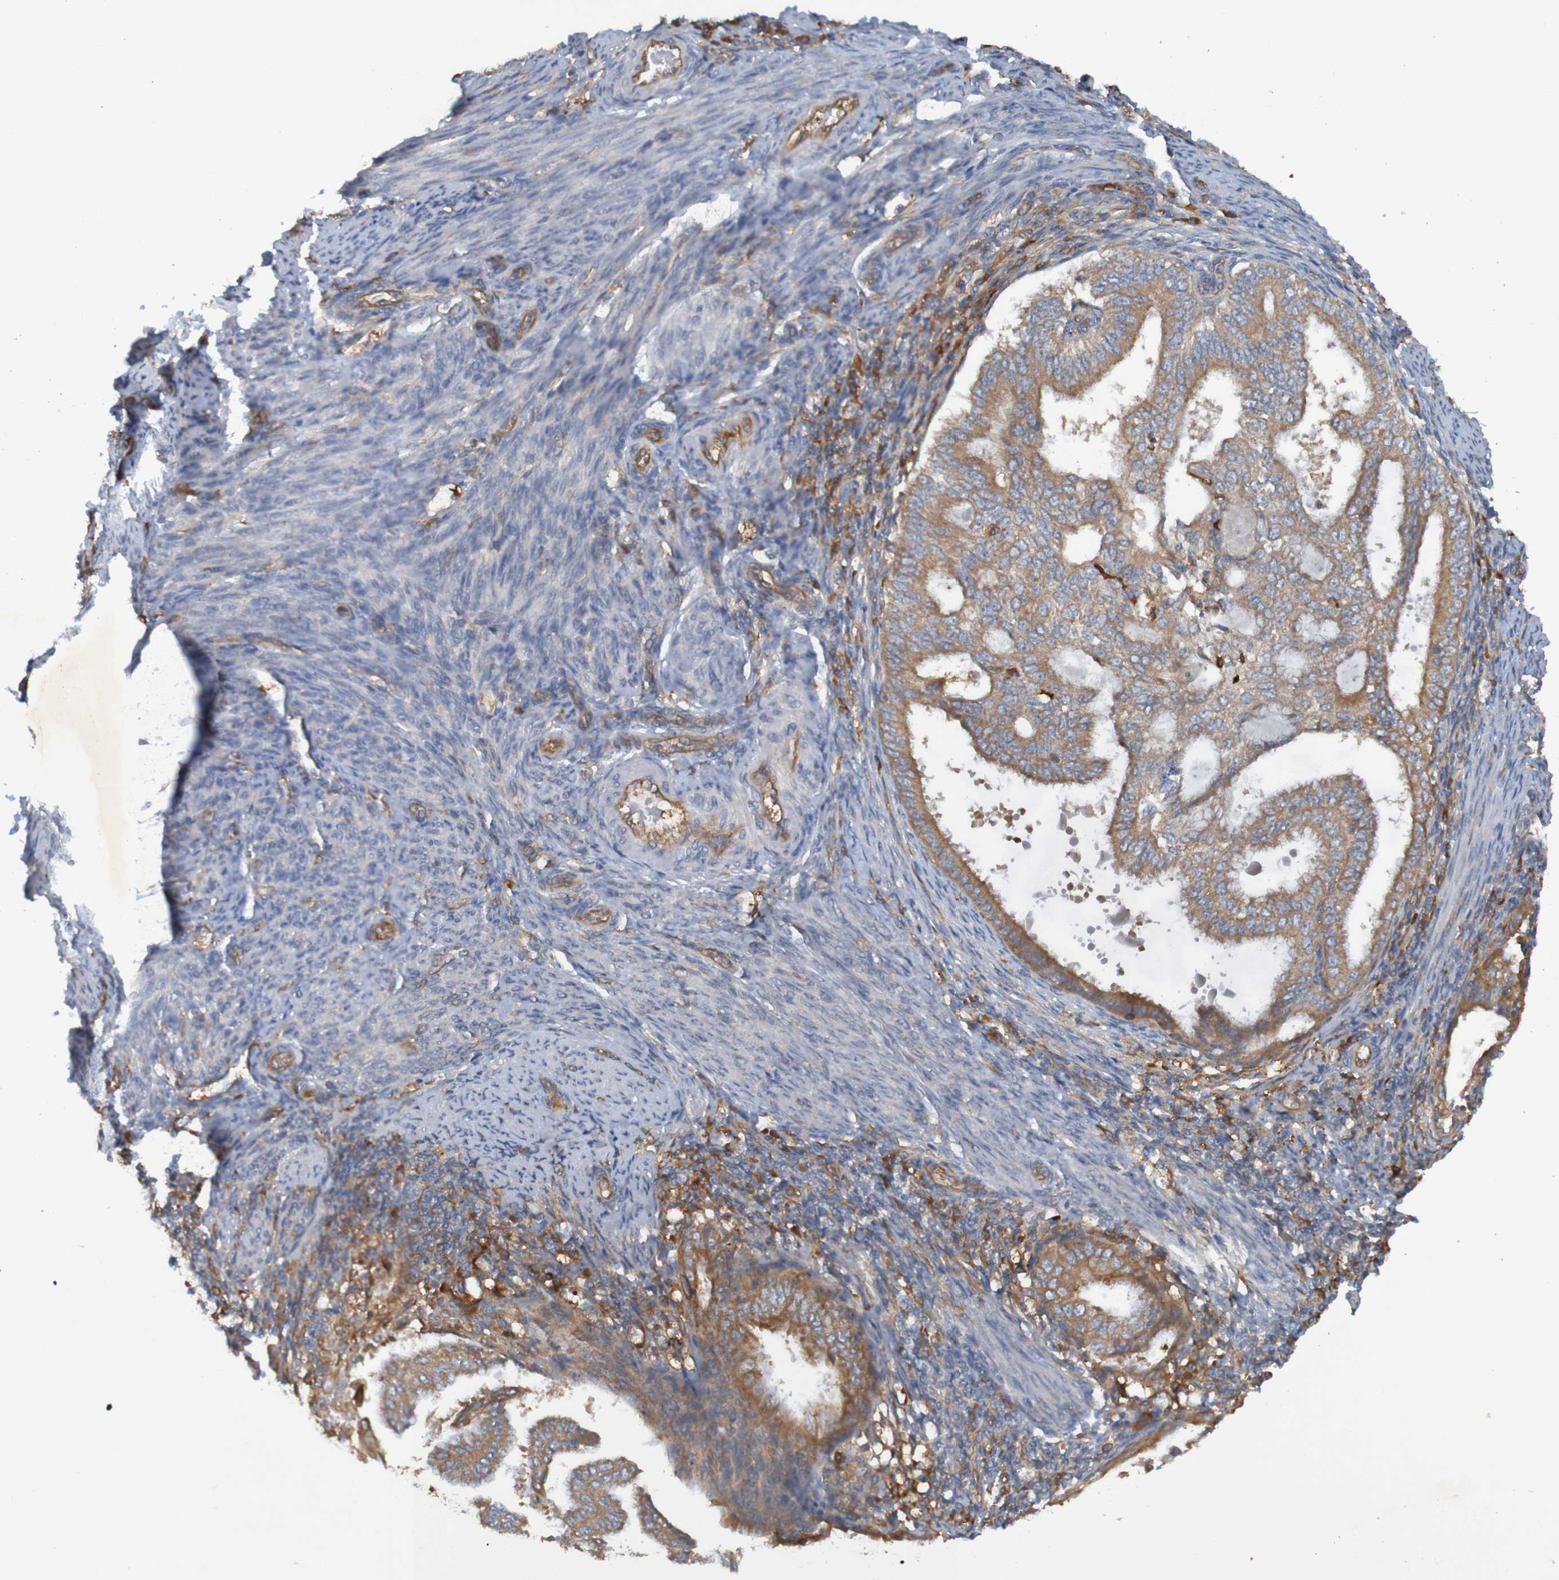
{"staining": {"intensity": "moderate", "quantity": ">75%", "location": "cytoplasmic/membranous"}, "tissue": "endometrial cancer", "cell_type": "Tumor cells", "image_type": "cancer", "snomed": [{"axis": "morphology", "description": "Adenocarcinoma, NOS"}, {"axis": "topography", "description": "Endometrium"}], "caption": "Immunohistochemistry of endometrial cancer (adenocarcinoma) displays medium levels of moderate cytoplasmic/membranous positivity in about >75% of tumor cells.", "gene": "DNAJC4", "patient": {"sex": "female", "age": 58}}